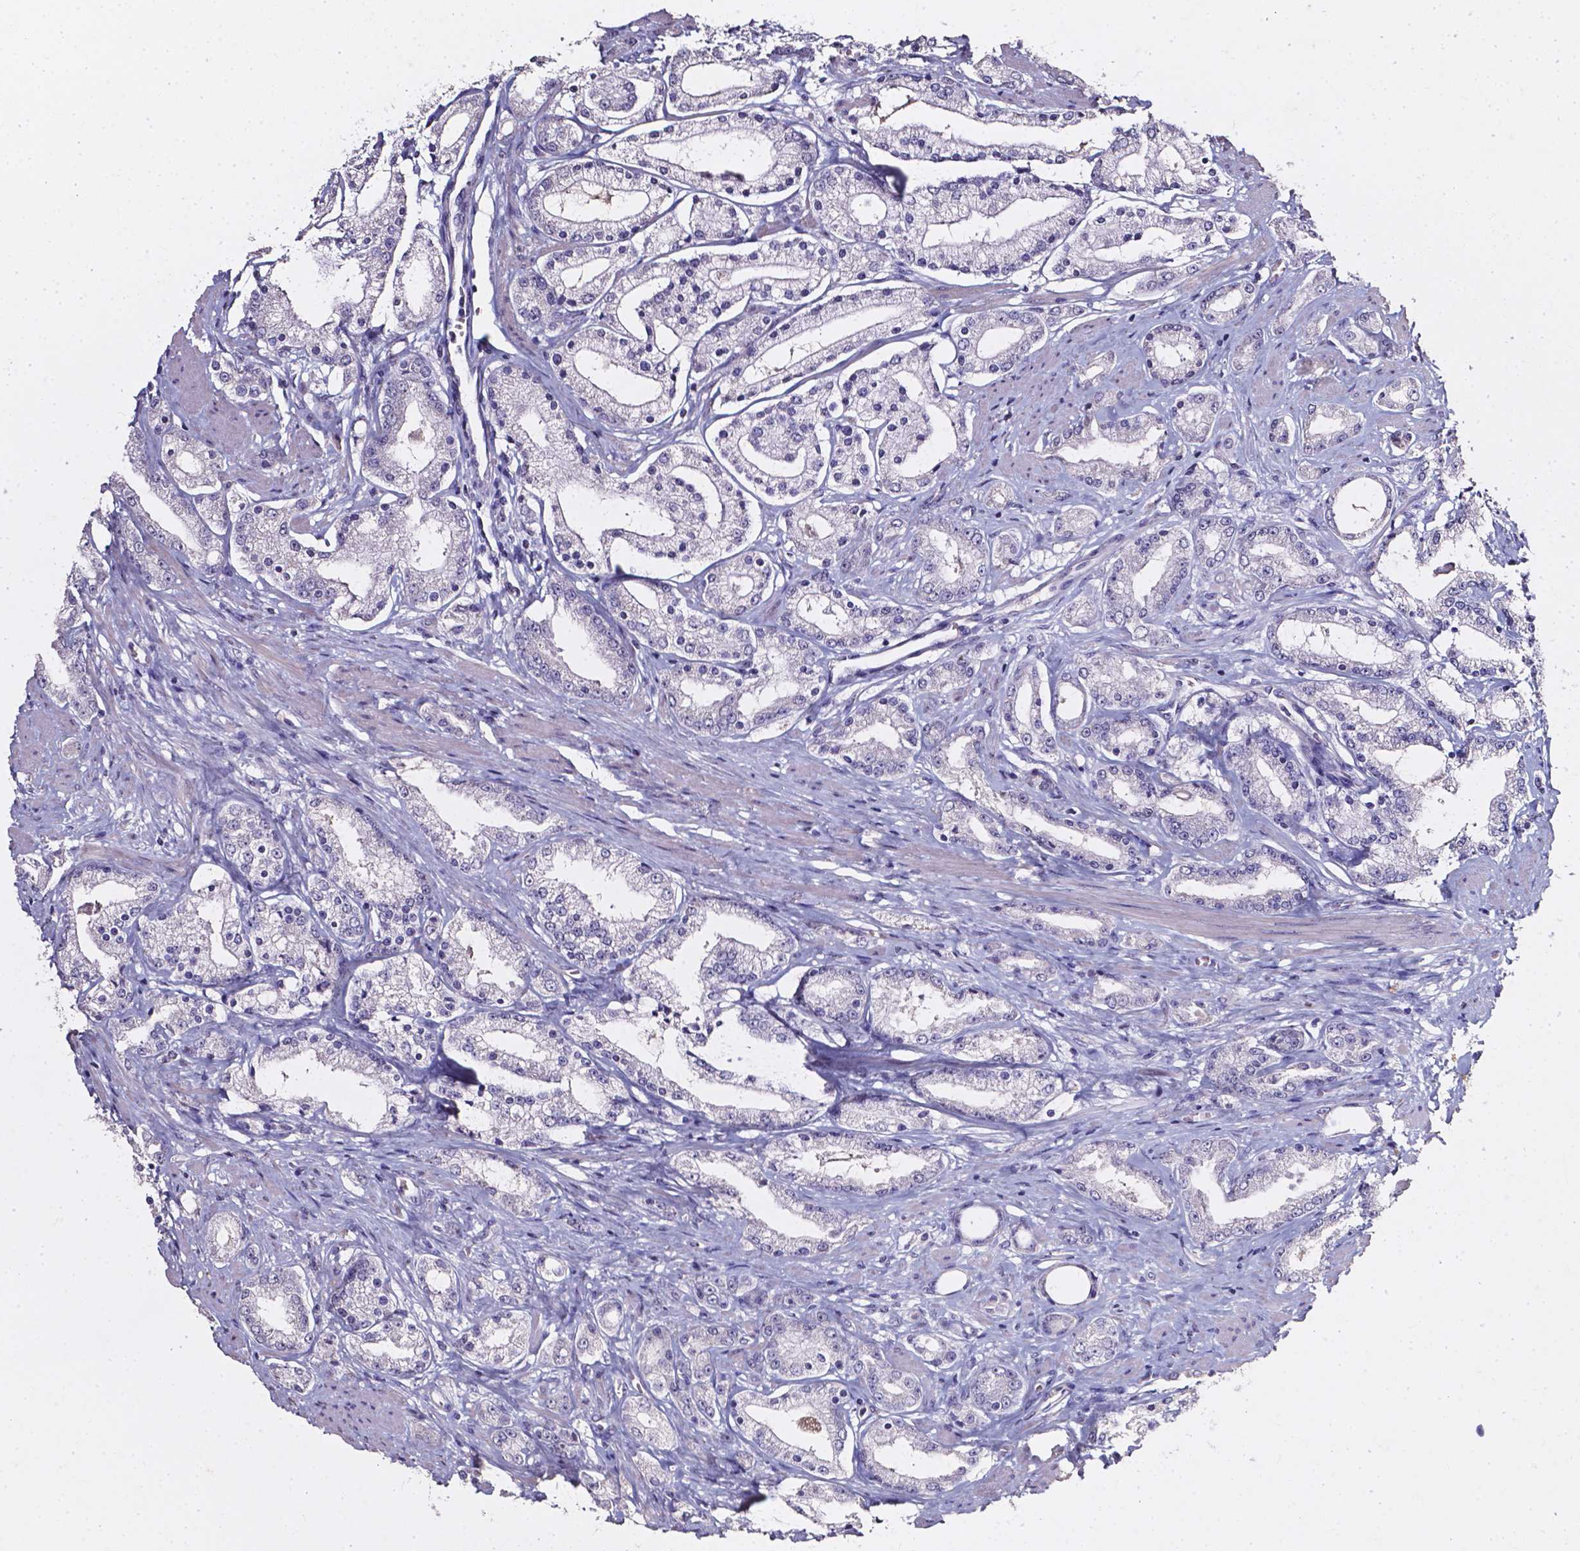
{"staining": {"intensity": "negative", "quantity": "none", "location": "none"}, "tissue": "prostate cancer", "cell_type": "Tumor cells", "image_type": "cancer", "snomed": [{"axis": "morphology", "description": "Adenocarcinoma, High grade"}, {"axis": "topography", "description": "Prostate"}], "caption": "Adenocarcinoma (high-grade) (prostate) was stained to show a protein in brown. There is no significant staining in tumor cells.", "gene": "AKR1B10", "patient": {"sex": "male", "age": 67}}